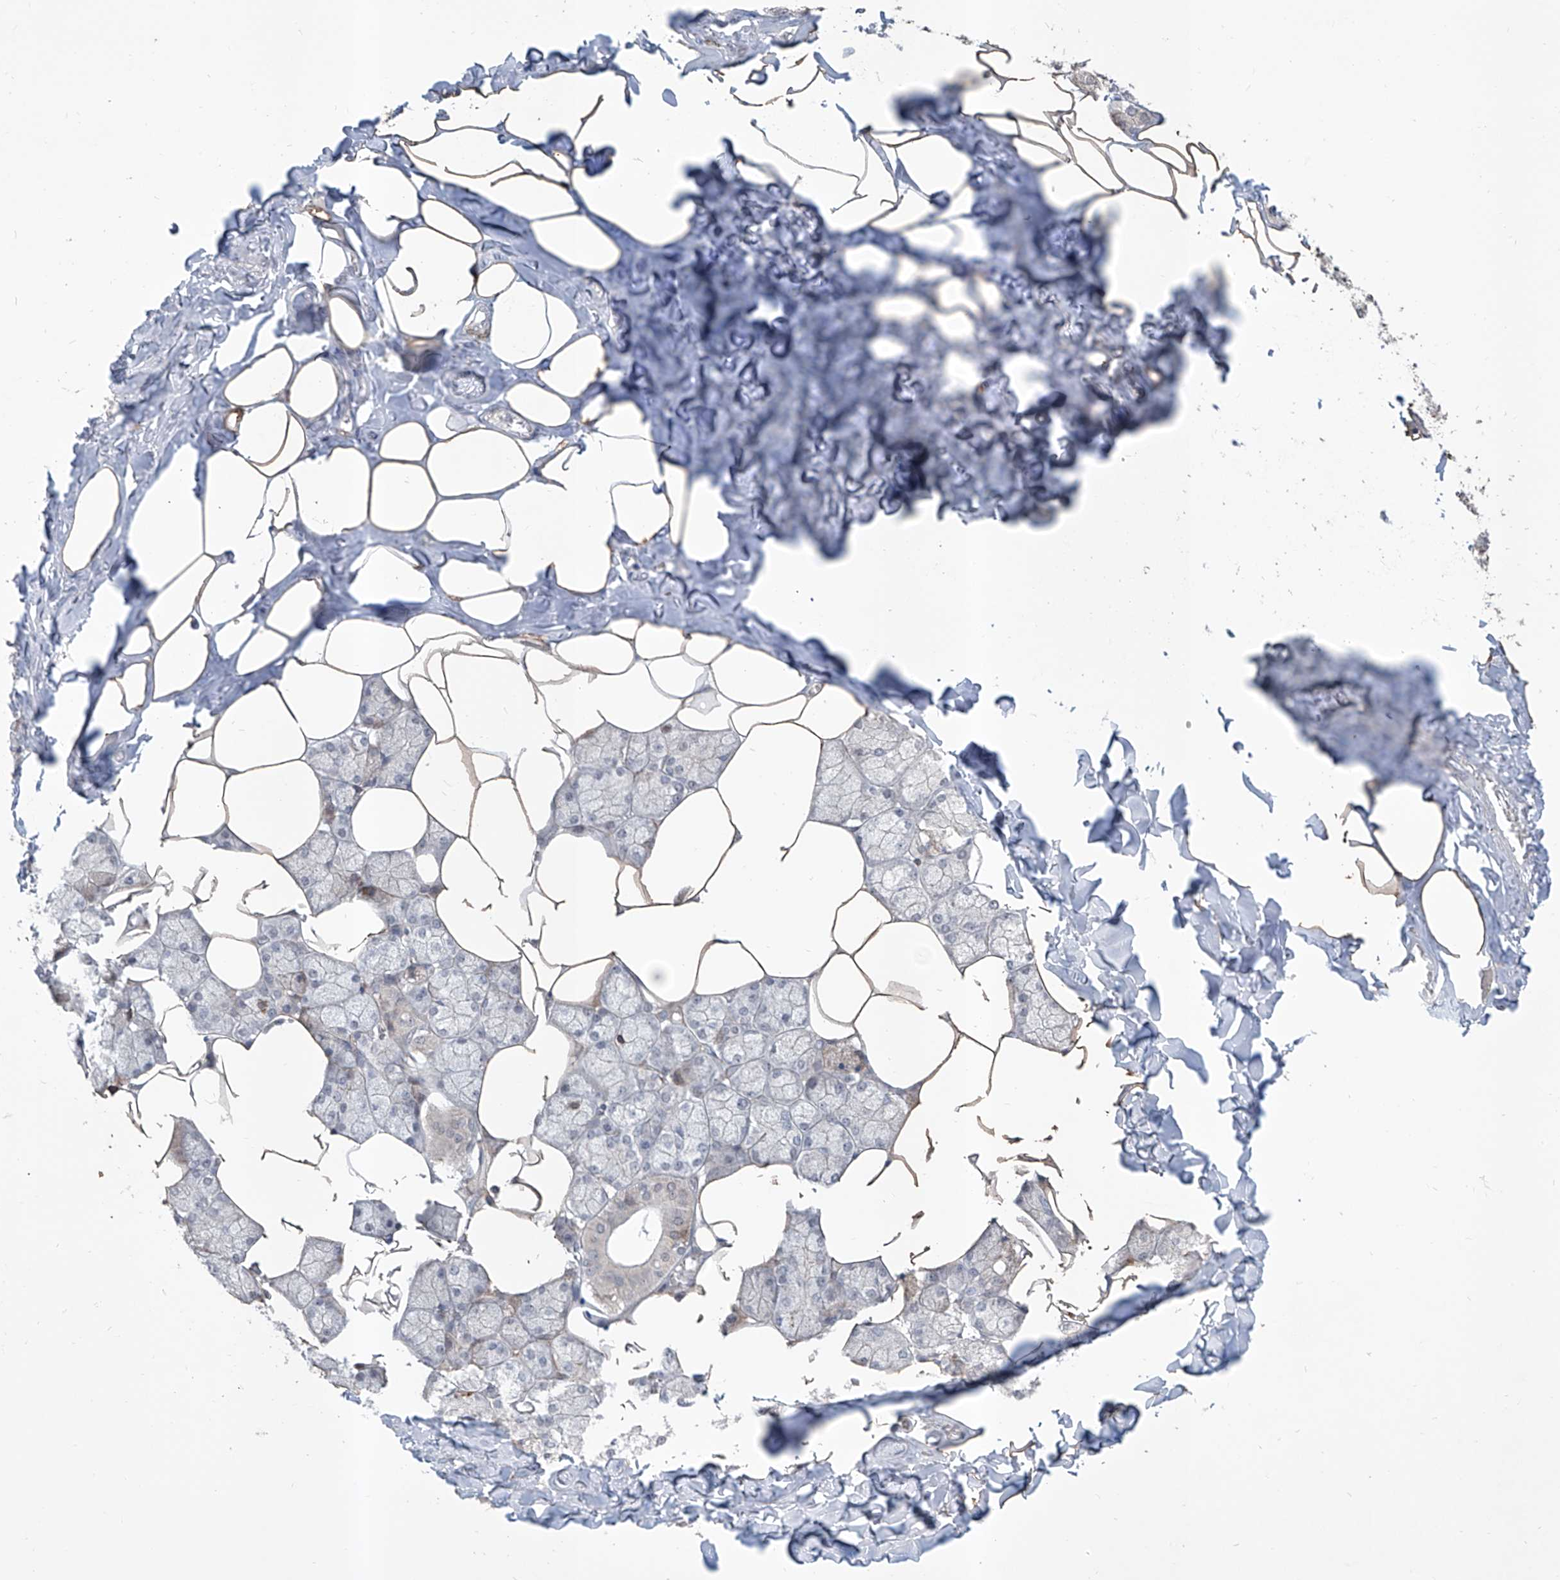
{"staining": {"intensity": "moderate", "quantity": "<25%", "location": "cytoplasmic/membranous,nuclear"}, "tissue": "salivary gland", "cell_type": "Glandular cells", "image_type": "normal", "snomed": [{"axis": "morphology", "description": "Normal tissue, NOS"}, {"axis": "topography", "description": "Salivary gland"}], "caption": "Brown immunohistochemical staining in normal salivary gland demonstrates moderate cytoplasmic/membranous,nuclear staining in about <25% of glandular cells. The protein is shown in brown color, while the nuclei are stained blue.", "gene": "ZBTB48", "patient": {"sex": "male", "age": 62}}